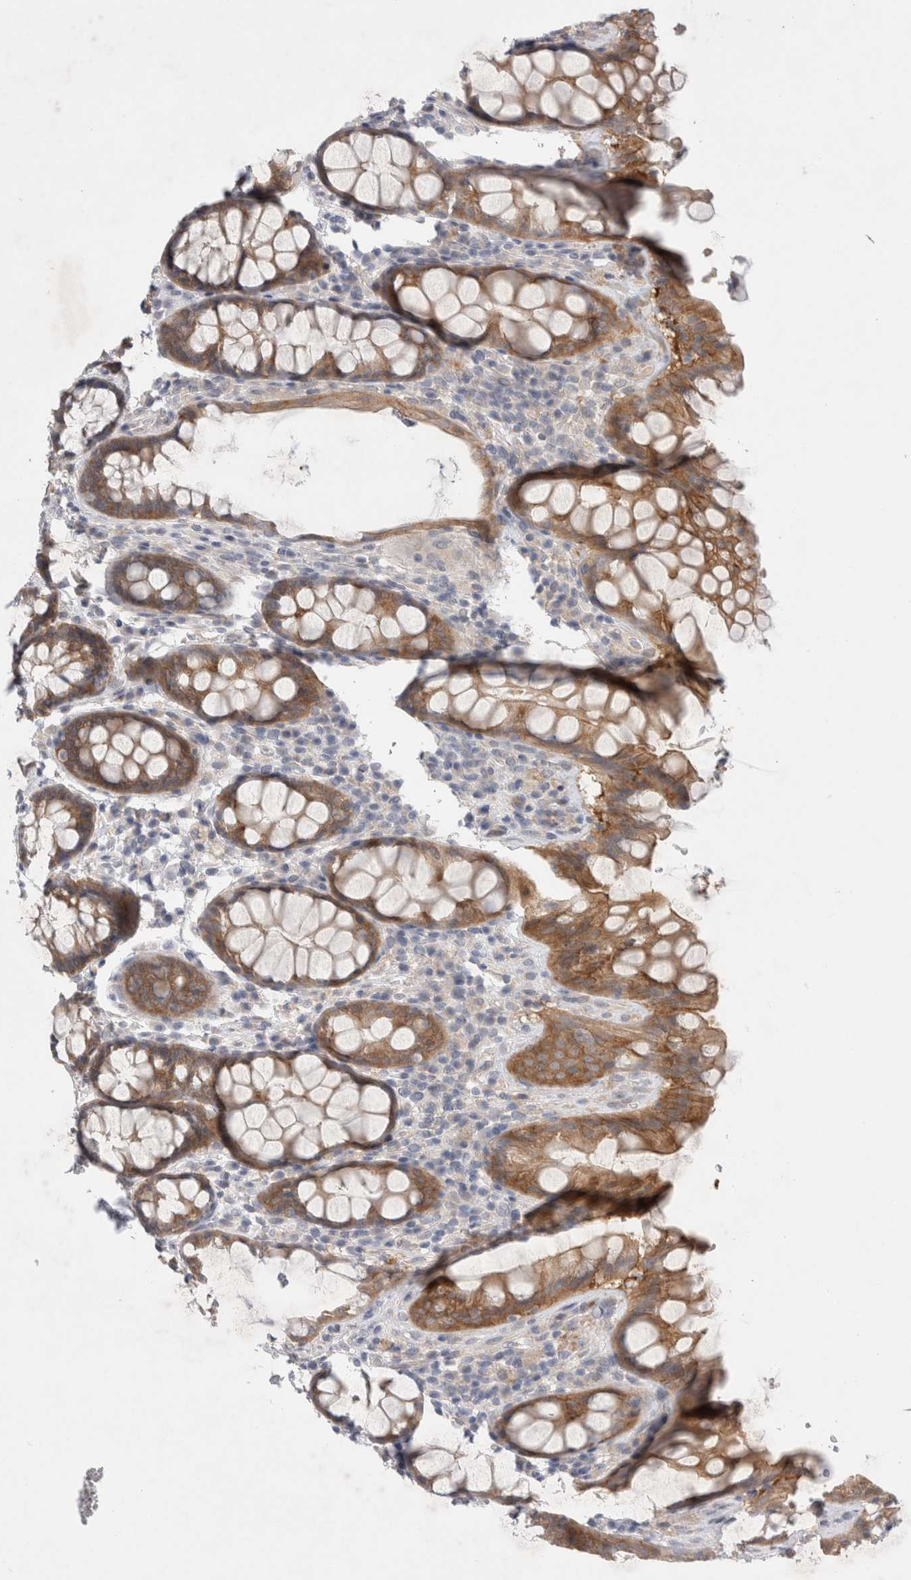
{"staining": {"intensity": "strong", "quantity": ">75%", "location": "cytoplasmic/membranous"}, "tissue": "rectum", "cell_type": "Glandular cells", "image_type": "normal", "snomed": [{"axis": "morphology", "description": "Normal tissue, NOS"}, {"axis": "topography", "description": "Rectum"}], "caption": "Brown immunohistochemical staining in benign rectum reveals strong cytoplasmic/membranous positivity in about >75% of glandular cells. Using DAB (brown) and hematoxylin (blue) stains, captured at high magnification using brightfield microscopy.", "gene": "WIPF2", "patient": {"sex": "male", "age": 64}}